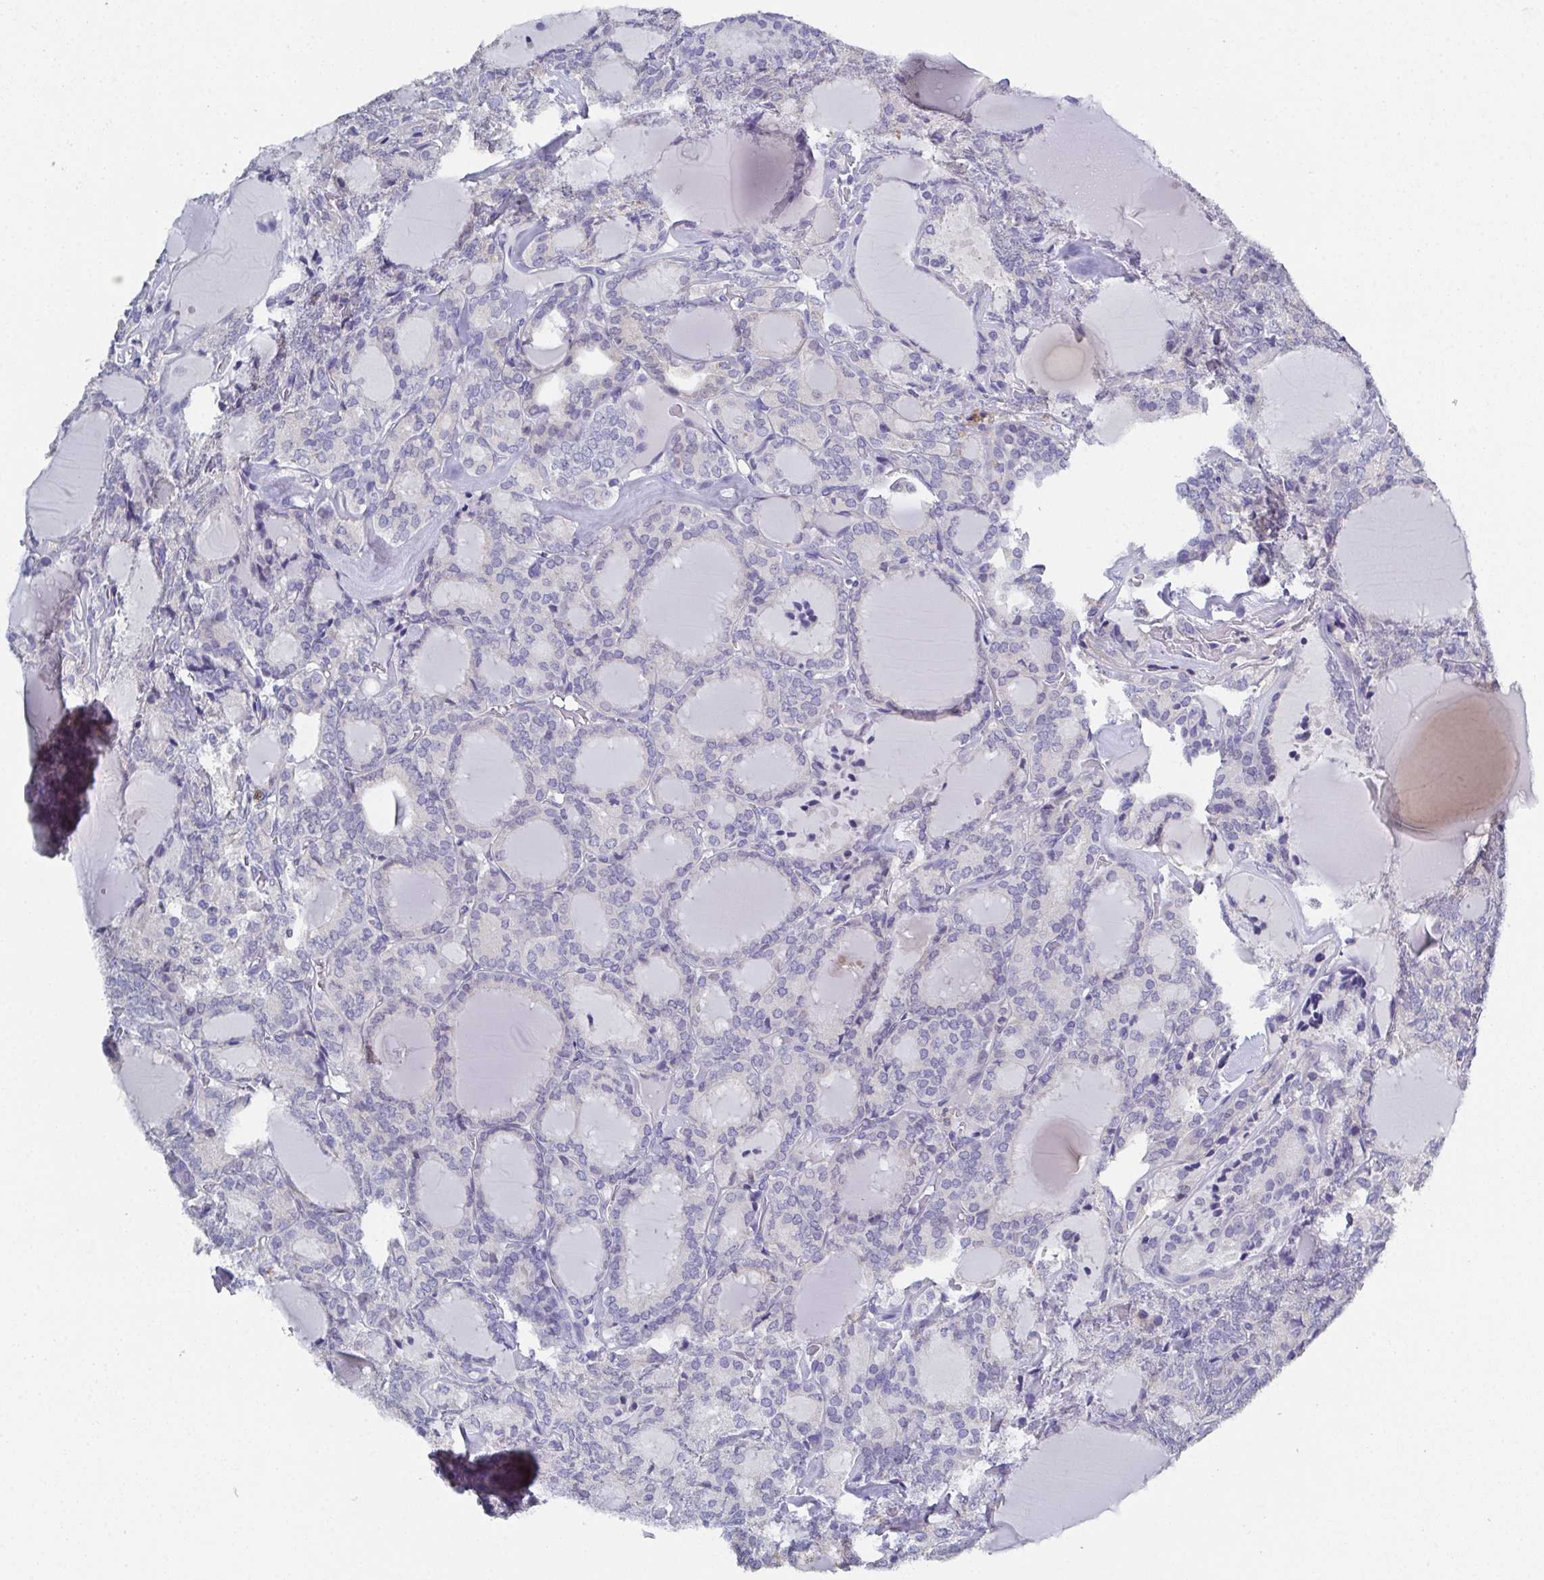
{"staining": {"intensity": "negative", "quantity": "none", "location": "none"}, "tissue": "thyroid cancer", "cell_type": "Tumor cells", "image_type": "cancer", "snomed": [{"axis": "morphology", "description": "Follicular adenoma carcinoma, NOS"}, {"axis": "topography", "description": "Thyroid gland"}], "caption": "Immunohistochemistry micrograph of thyroid cancer (follicular adenoma carcinoma) stained for a protein (brown), which demonstrates no positivity in tumor cells.", "gene": "SSC4D", "patient": {"sex": "male", "age": 74}}